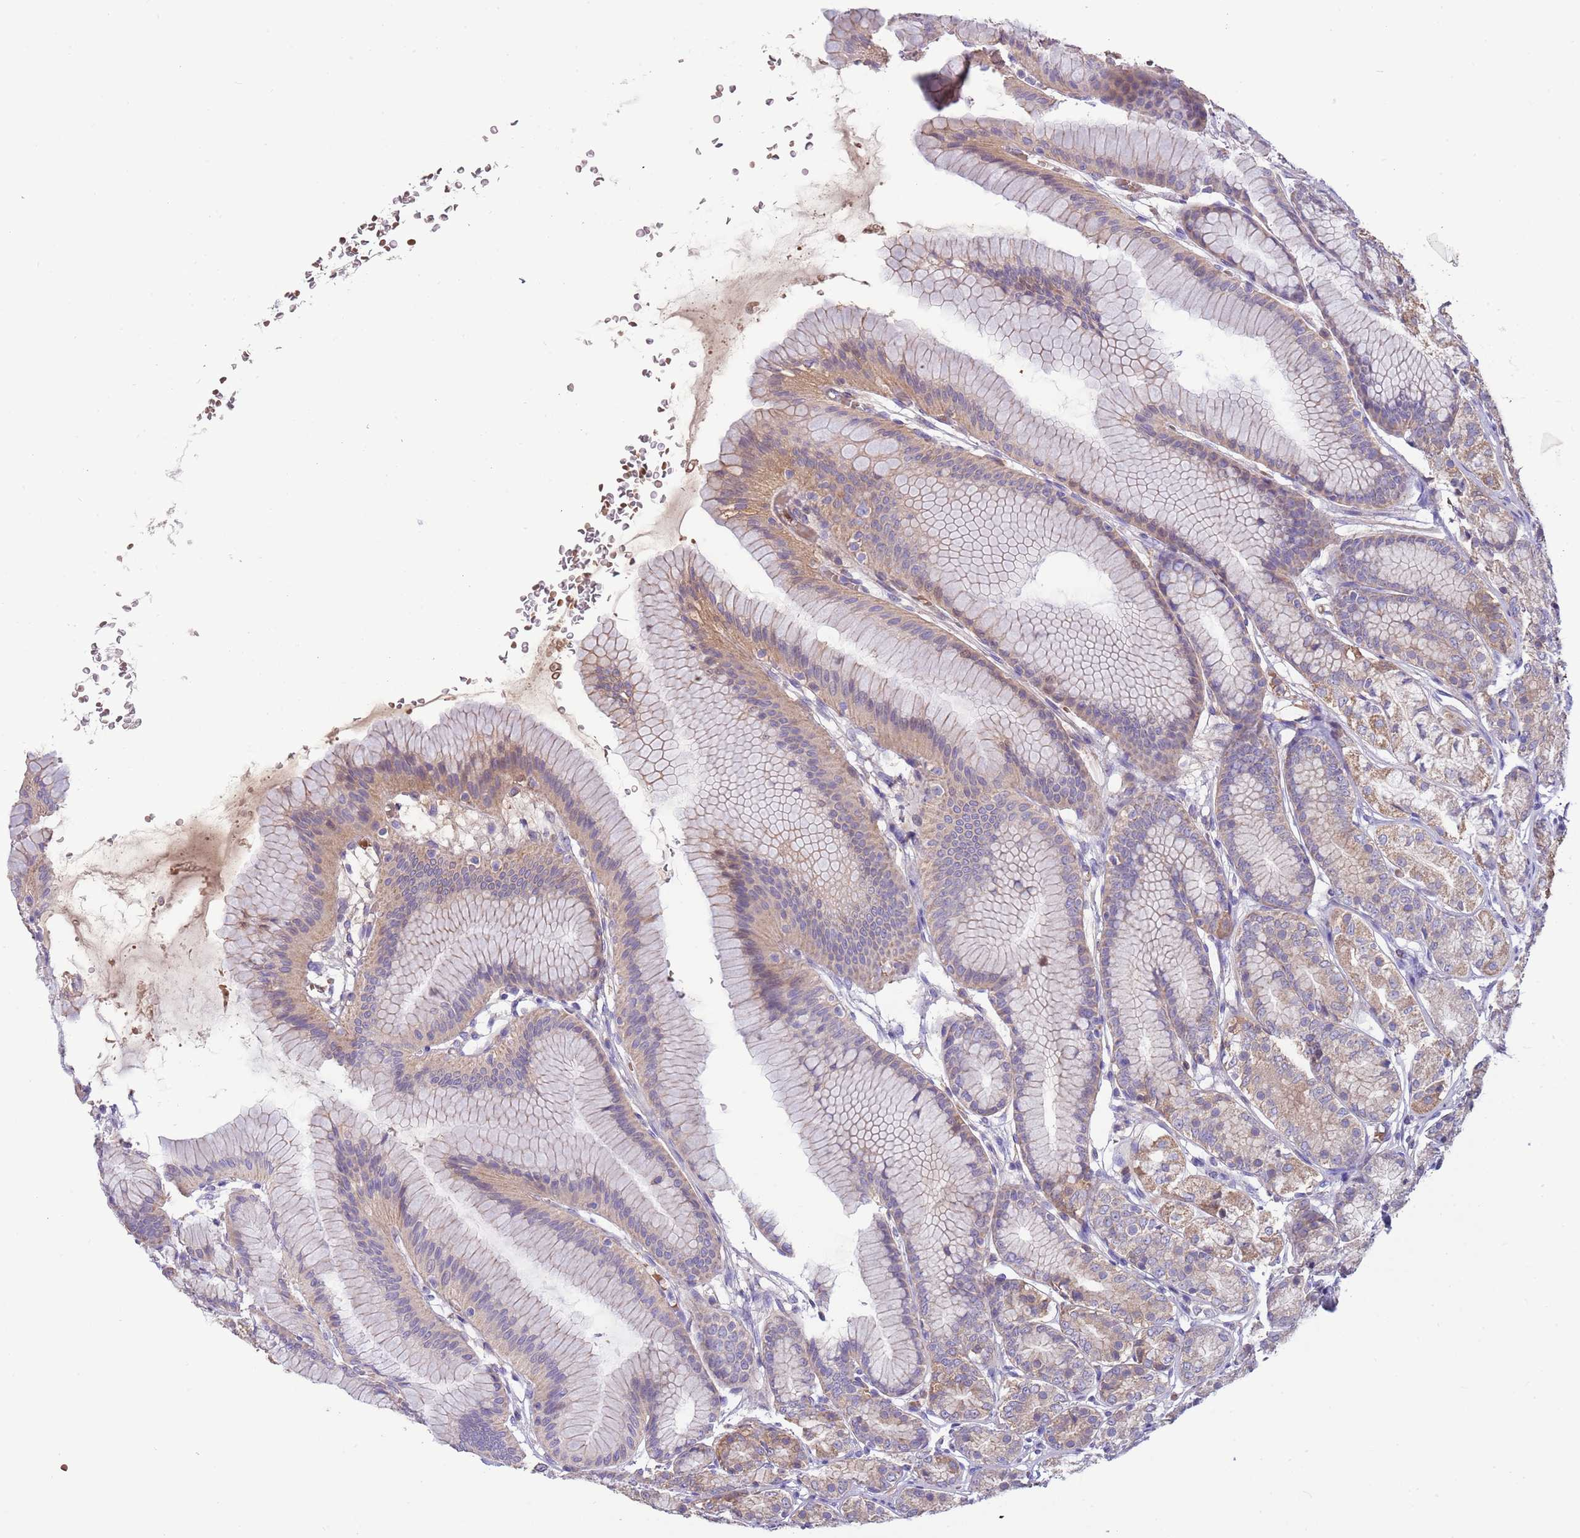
{"staining": {"intensity": "moderate", "quantity": "25%-75%", "location": "cytoplasmic/membranous"}, "tissue": "stomach", "cell_type": "Glandular cells", "image_type": "normal", "snomed": [{"axis": "morphology", "description": "Normal tissue, NOS"}, {"axis": "morphology", "description": "Adenocarcinoma, NOS"}, {"axis": "morphology", "description": "Adenocarcinoma, High grade"}, {"axis": "topography", "description": "Stomach, upper"}, {"axis": "topography", "description": "Stomach"}], "caption": "Brown immunohistochemical staining in benign stomach displays moderate cytoplasmic/membranous staining in approximately 25%-75% of glandular cells.", "gene": "TRMO", "patient": {"sex": "female", "age": 65}}